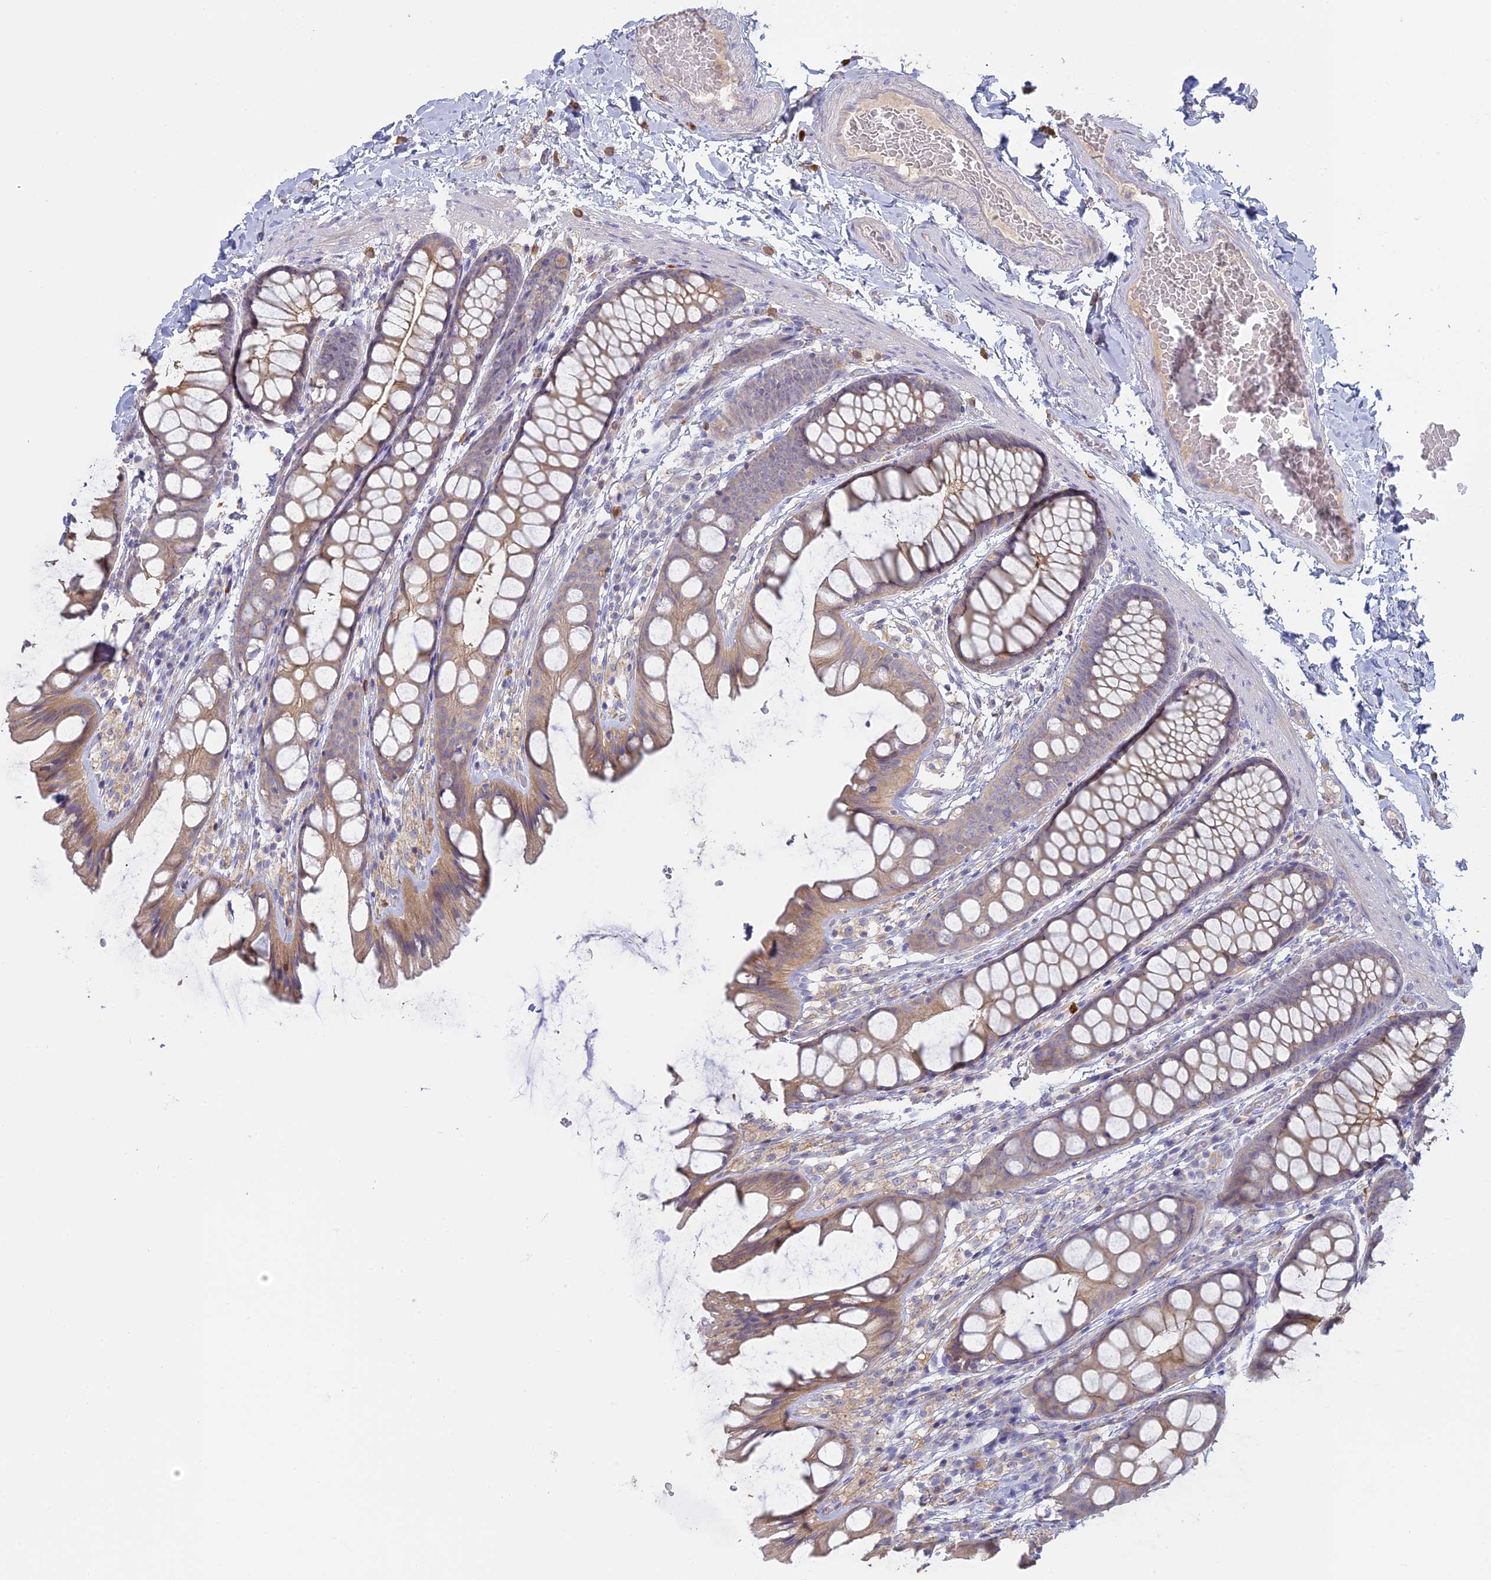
{"staining": {"intensity": "weak", "quantity": "<25%", "location": "cytoplasmic/membranous"}, "tissue": "colon", "cell_type": "Endothelial cells", "image_type": "normal", "snomed": [{"axis": "morphology", "description": "Normal tissue, NOS"}, {"axis": "topography", "description": "Colon"}], "caption": "Immunohistochemistry micrograph of normal colon: colon stained with DAB demonstrates no significant protein expression in endothelial cells.", "gene": "SFT2D2", "patient": {"sex": "male", "age": 47}}